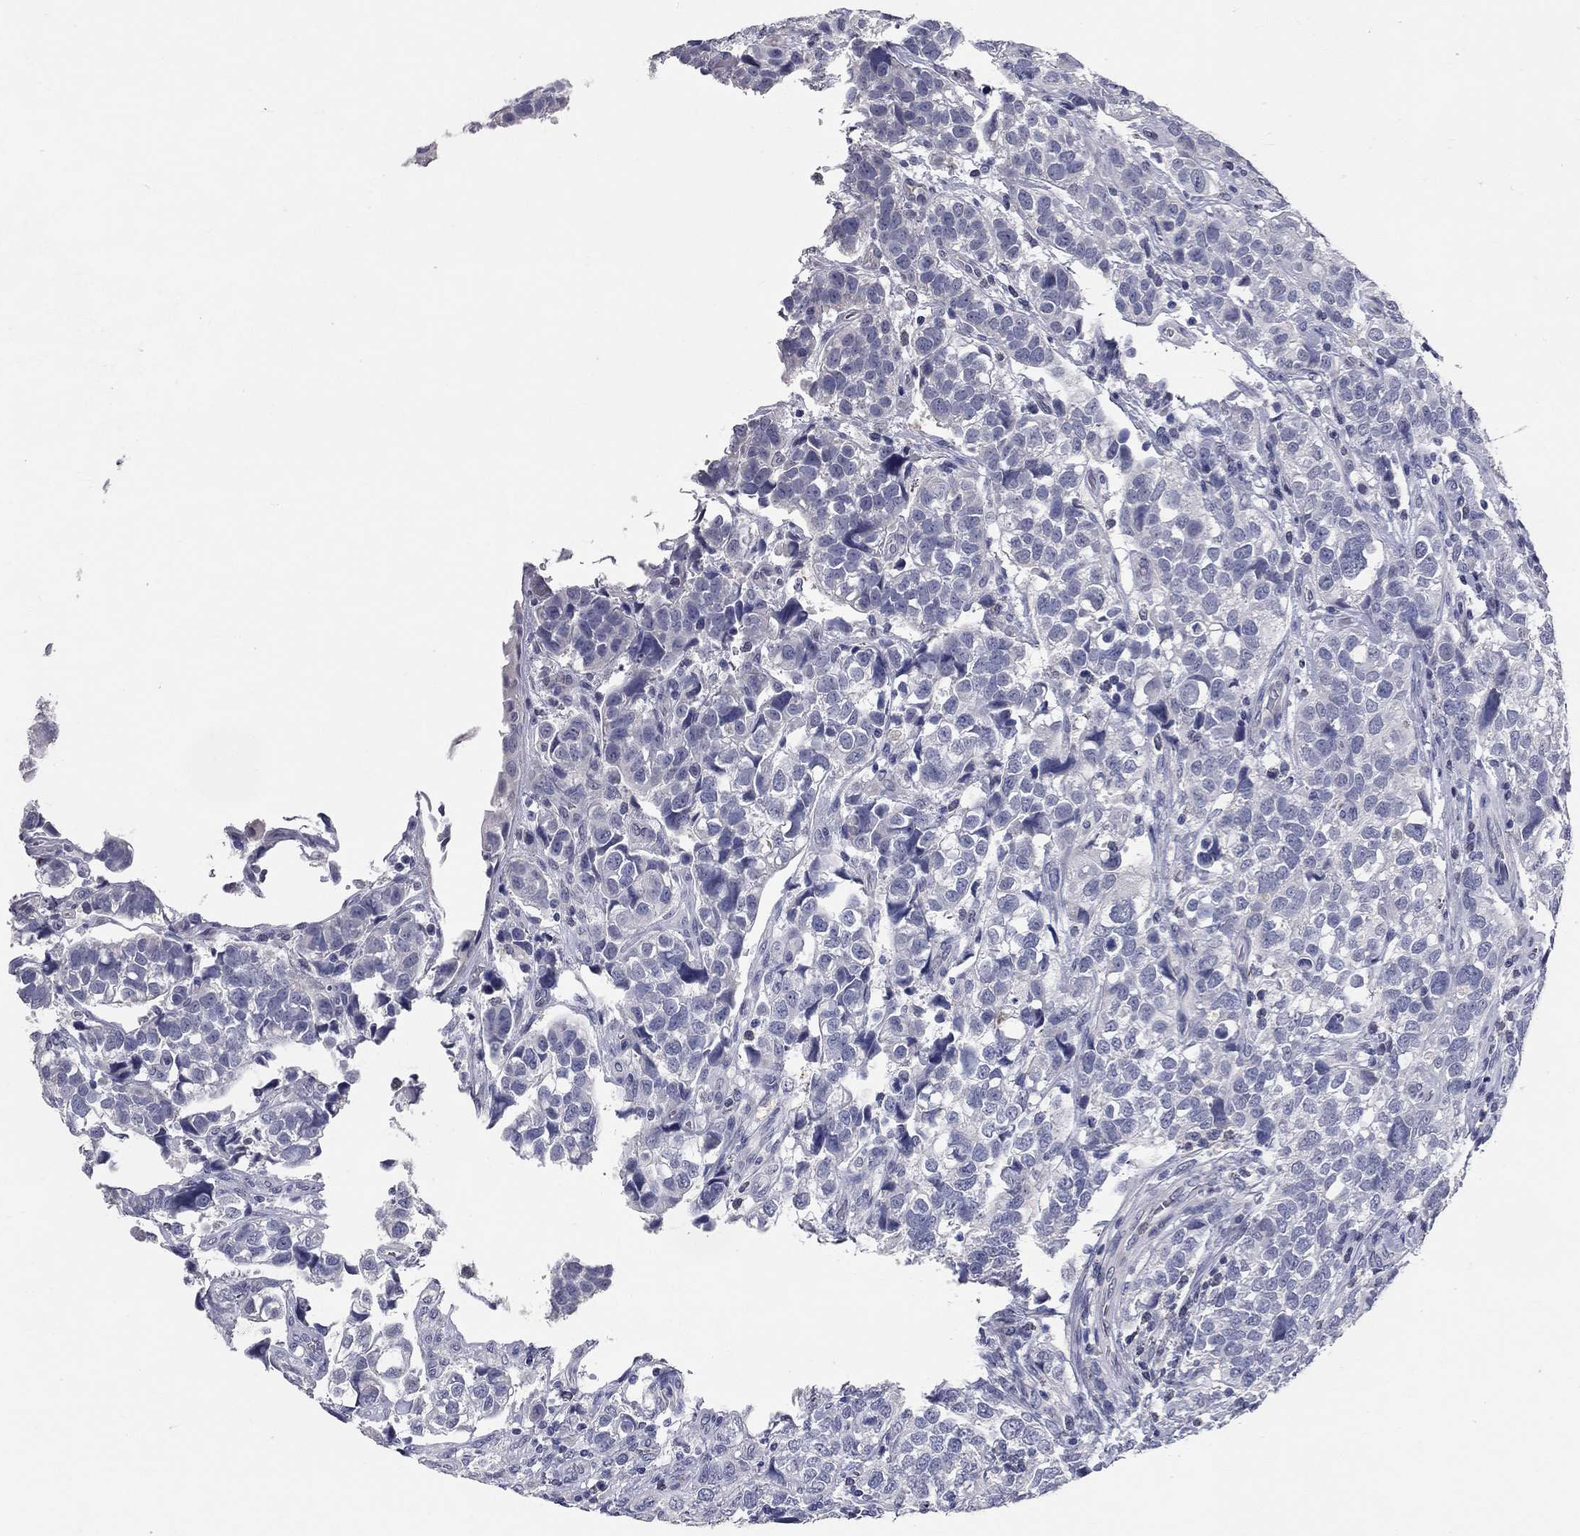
{"staining": {"intensity": "negative", "quantity": "none", "location": "none"}, "tissue": "urothelial cancer", "cell_type": "Tumor cells", "image_type": "cancer", "snomed": [{"axis": "morphology", "description": "Urothelial carcinoma, High grade"}, {"axis": "topography", "description": "Urinary bladder"}], "caption": "Tumor cells are negative for brown protein staining in high-grade urothelial carcinoma. (Stains: DAB IHC with hematoxylin counter stain, Microscopy: brightfield microscopy at high magnification).", "gene": "SYT12", "patient": {"sex": "female", "age": 58}}